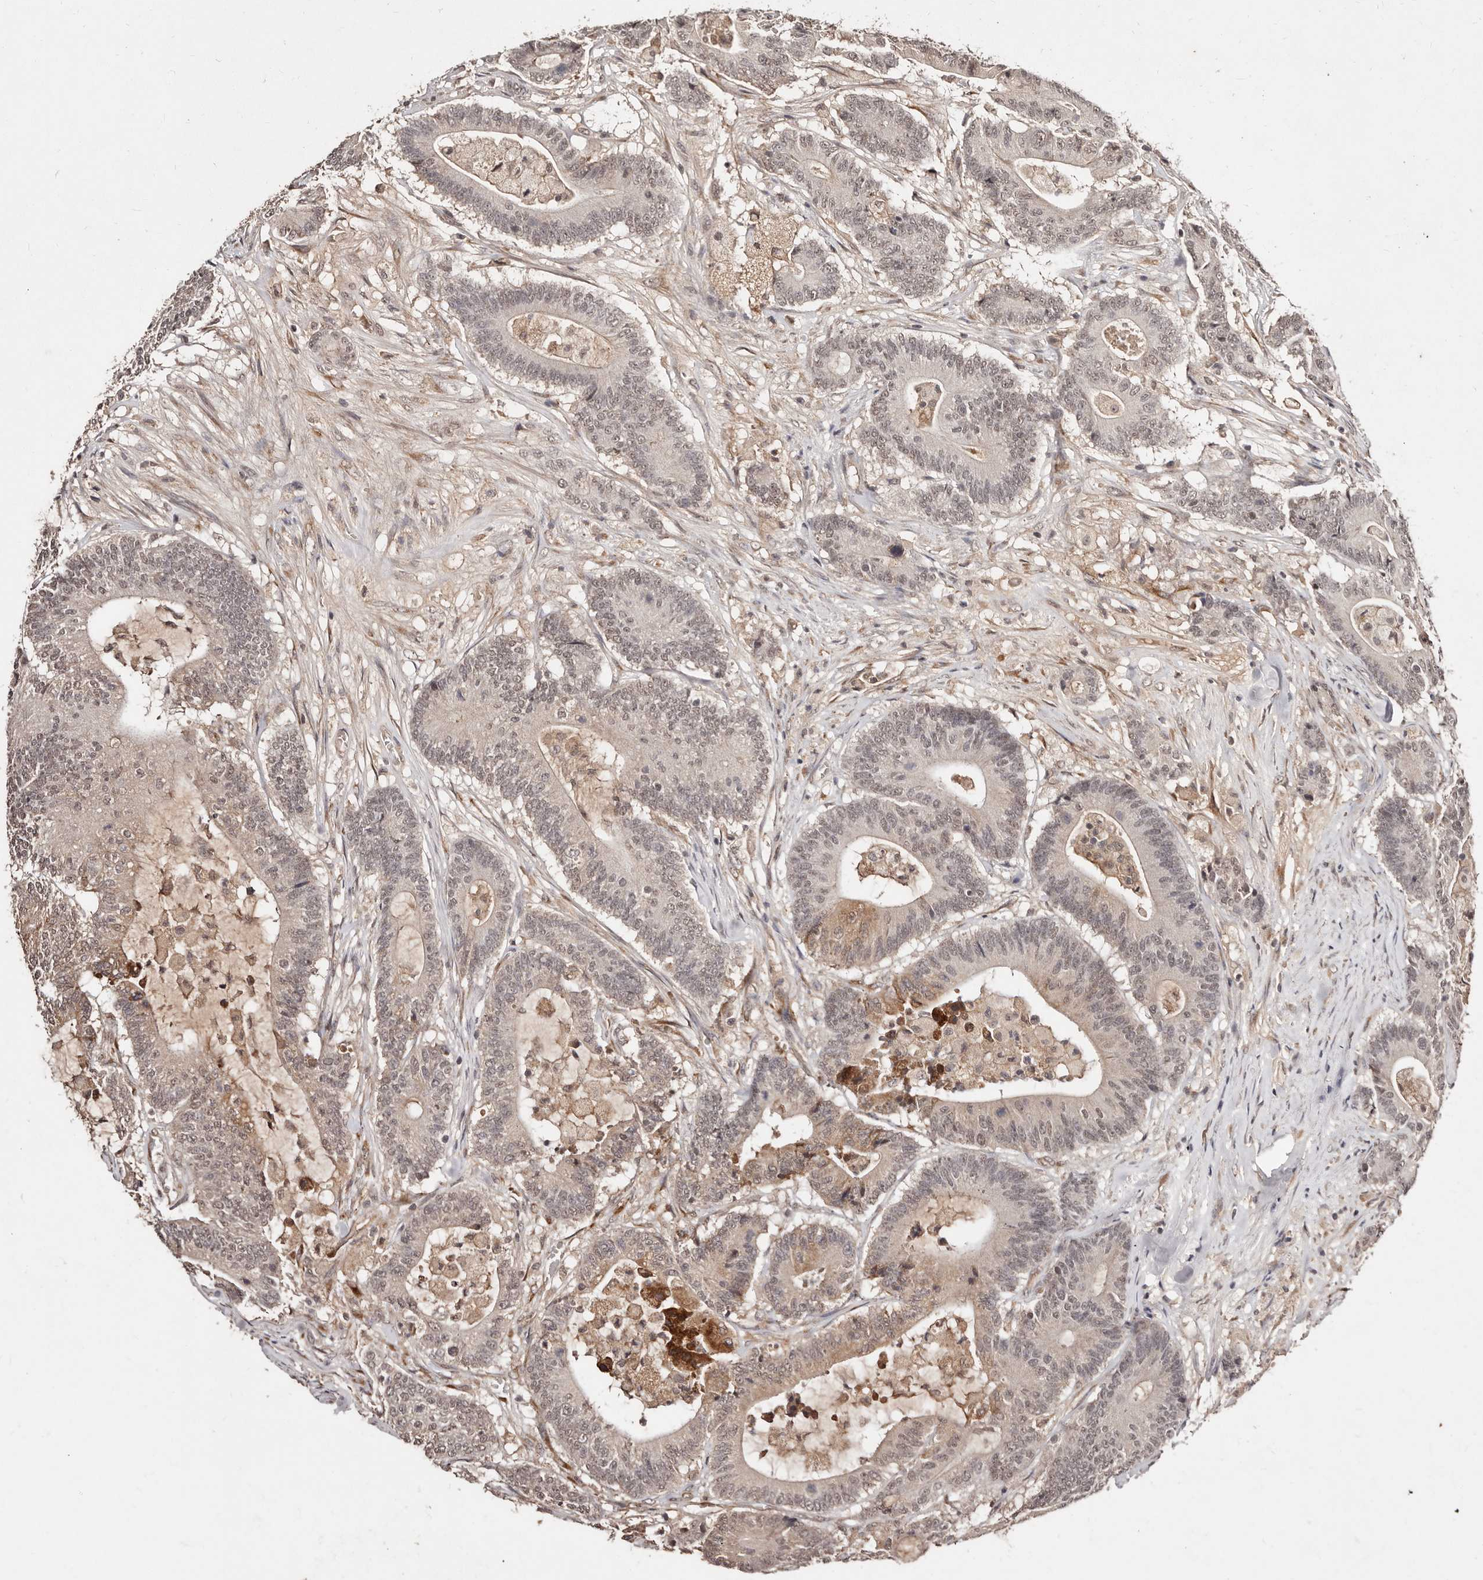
{"staining": {"intensity": "moderate", "quantity": "25%-75%", "location": "cytoplasmic/membranous,nuclear"}, "tissue": "colorectal cancer", "cell_type": "Tumor cells", "image_type": "cancer", "snomed": [{"axis": "morphology", "description": "Adenocarcinoma, NOS"}, {"axis": "topography", "description": "Colon"}], "caption": "Tumor cells reveal medium levels of moderate cytoplasmic/membranous and nuclear staining in about 25%-75% of cells in human colorectal adenocarcinoma. The protein is shown in brown color, while the nuclei are stained blue.", "gene": "BICRAL", "patient": {"sex": "female", "age": 84}}